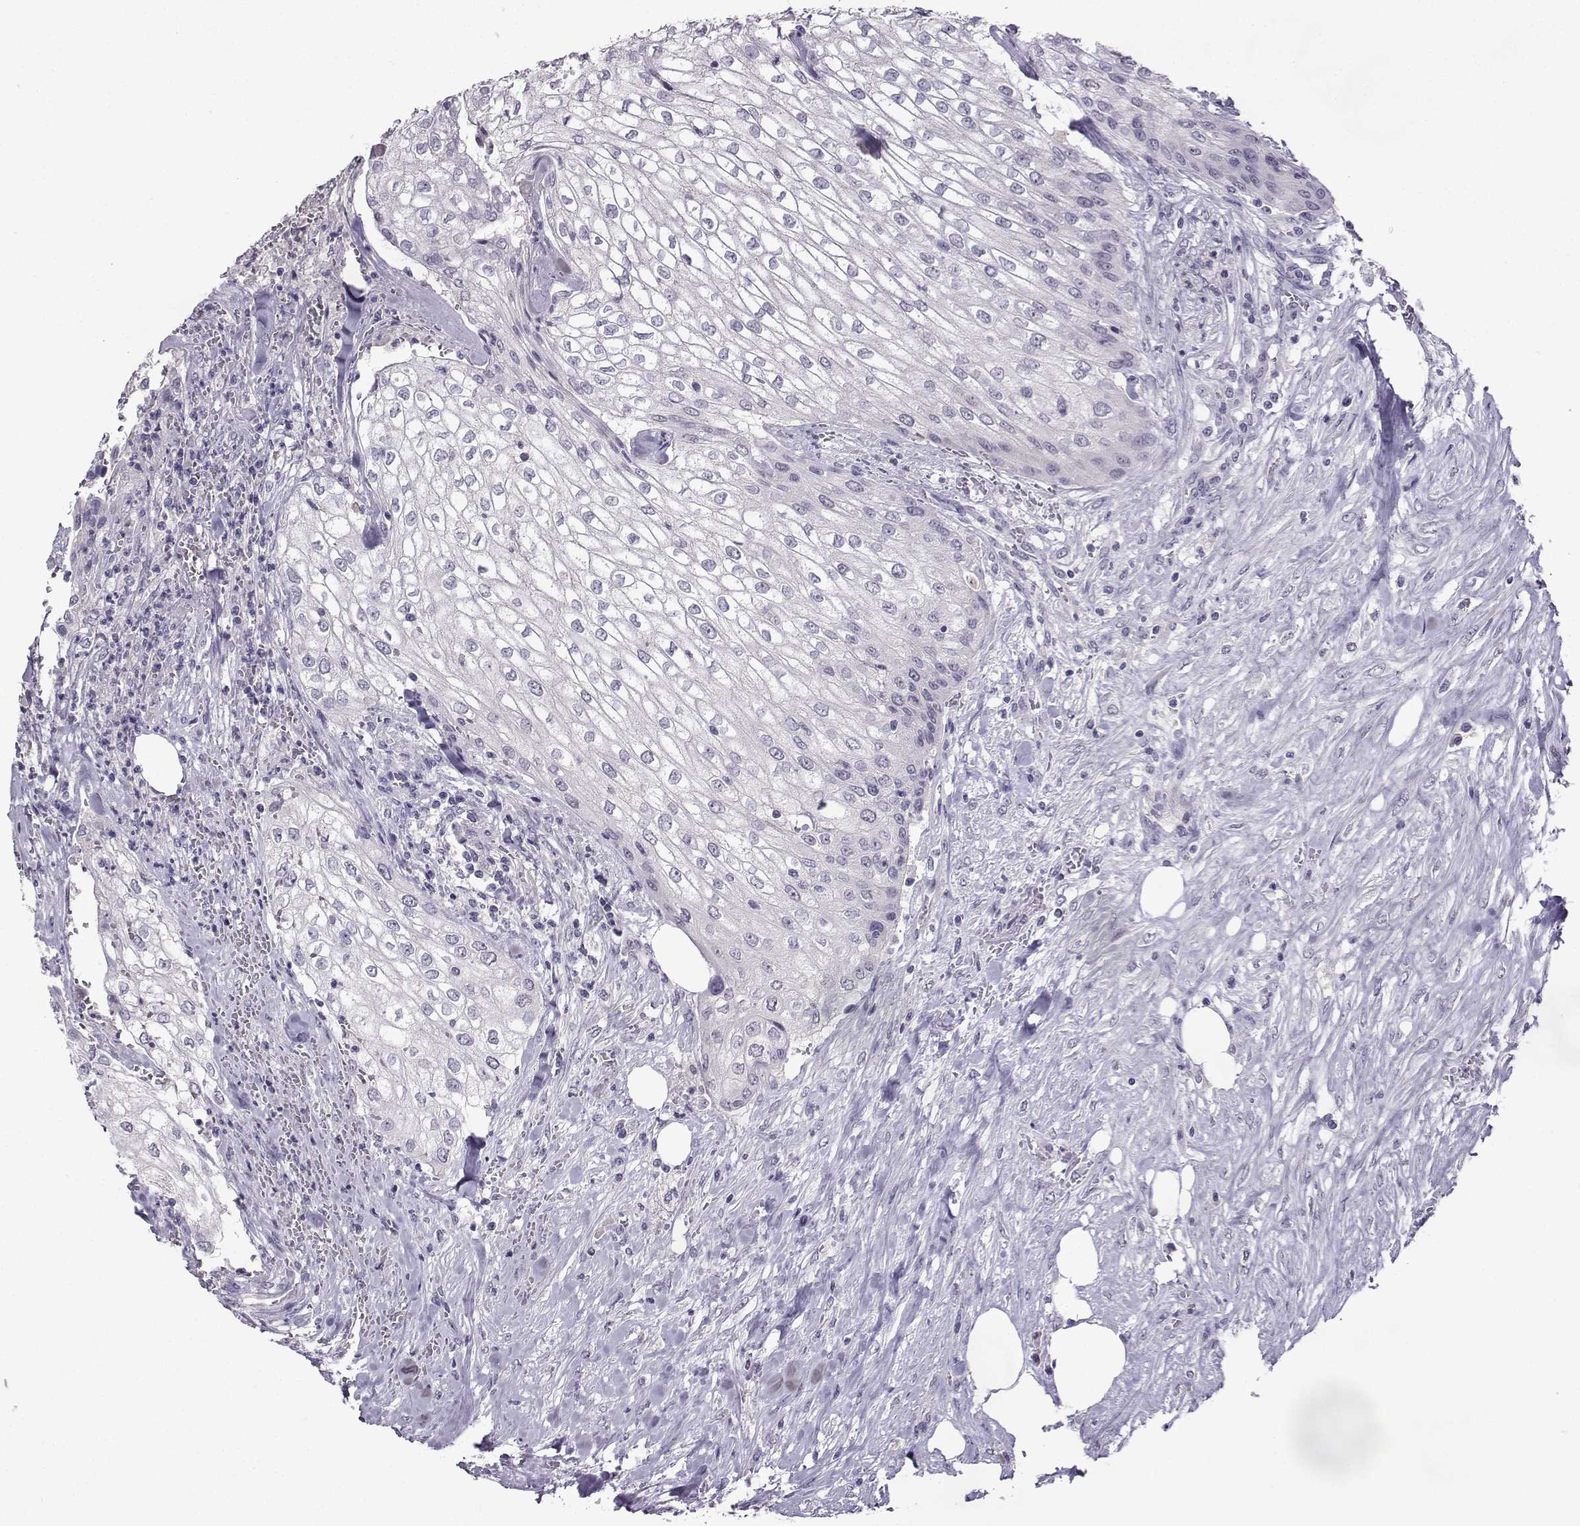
{"staining": {"intensity": "negative", "quantity": "none", "location": "none"}, "tissue": "urothelial cancer", "cell_type": "Tumor cells", "image_type": "cancer", "snomed": [{"axis": "morphology", "description": "Urothelial carcinoma, High grade"}, {"axis": "topography", "description": "Urinary bladder"}], "caption": "High power microscopy image of an immunohistochemistry (IHC) image of urothelial carcinoma (high-grade), revealing no significant staining in tumor cells. The staining is performed using DAB (3,3'-diaminobenzidine) brown chromogen with nuclei counter-stained in using hematoxylin.", "gene": "CRYBB1", "patient": {"sex": "male", "age": 62}}